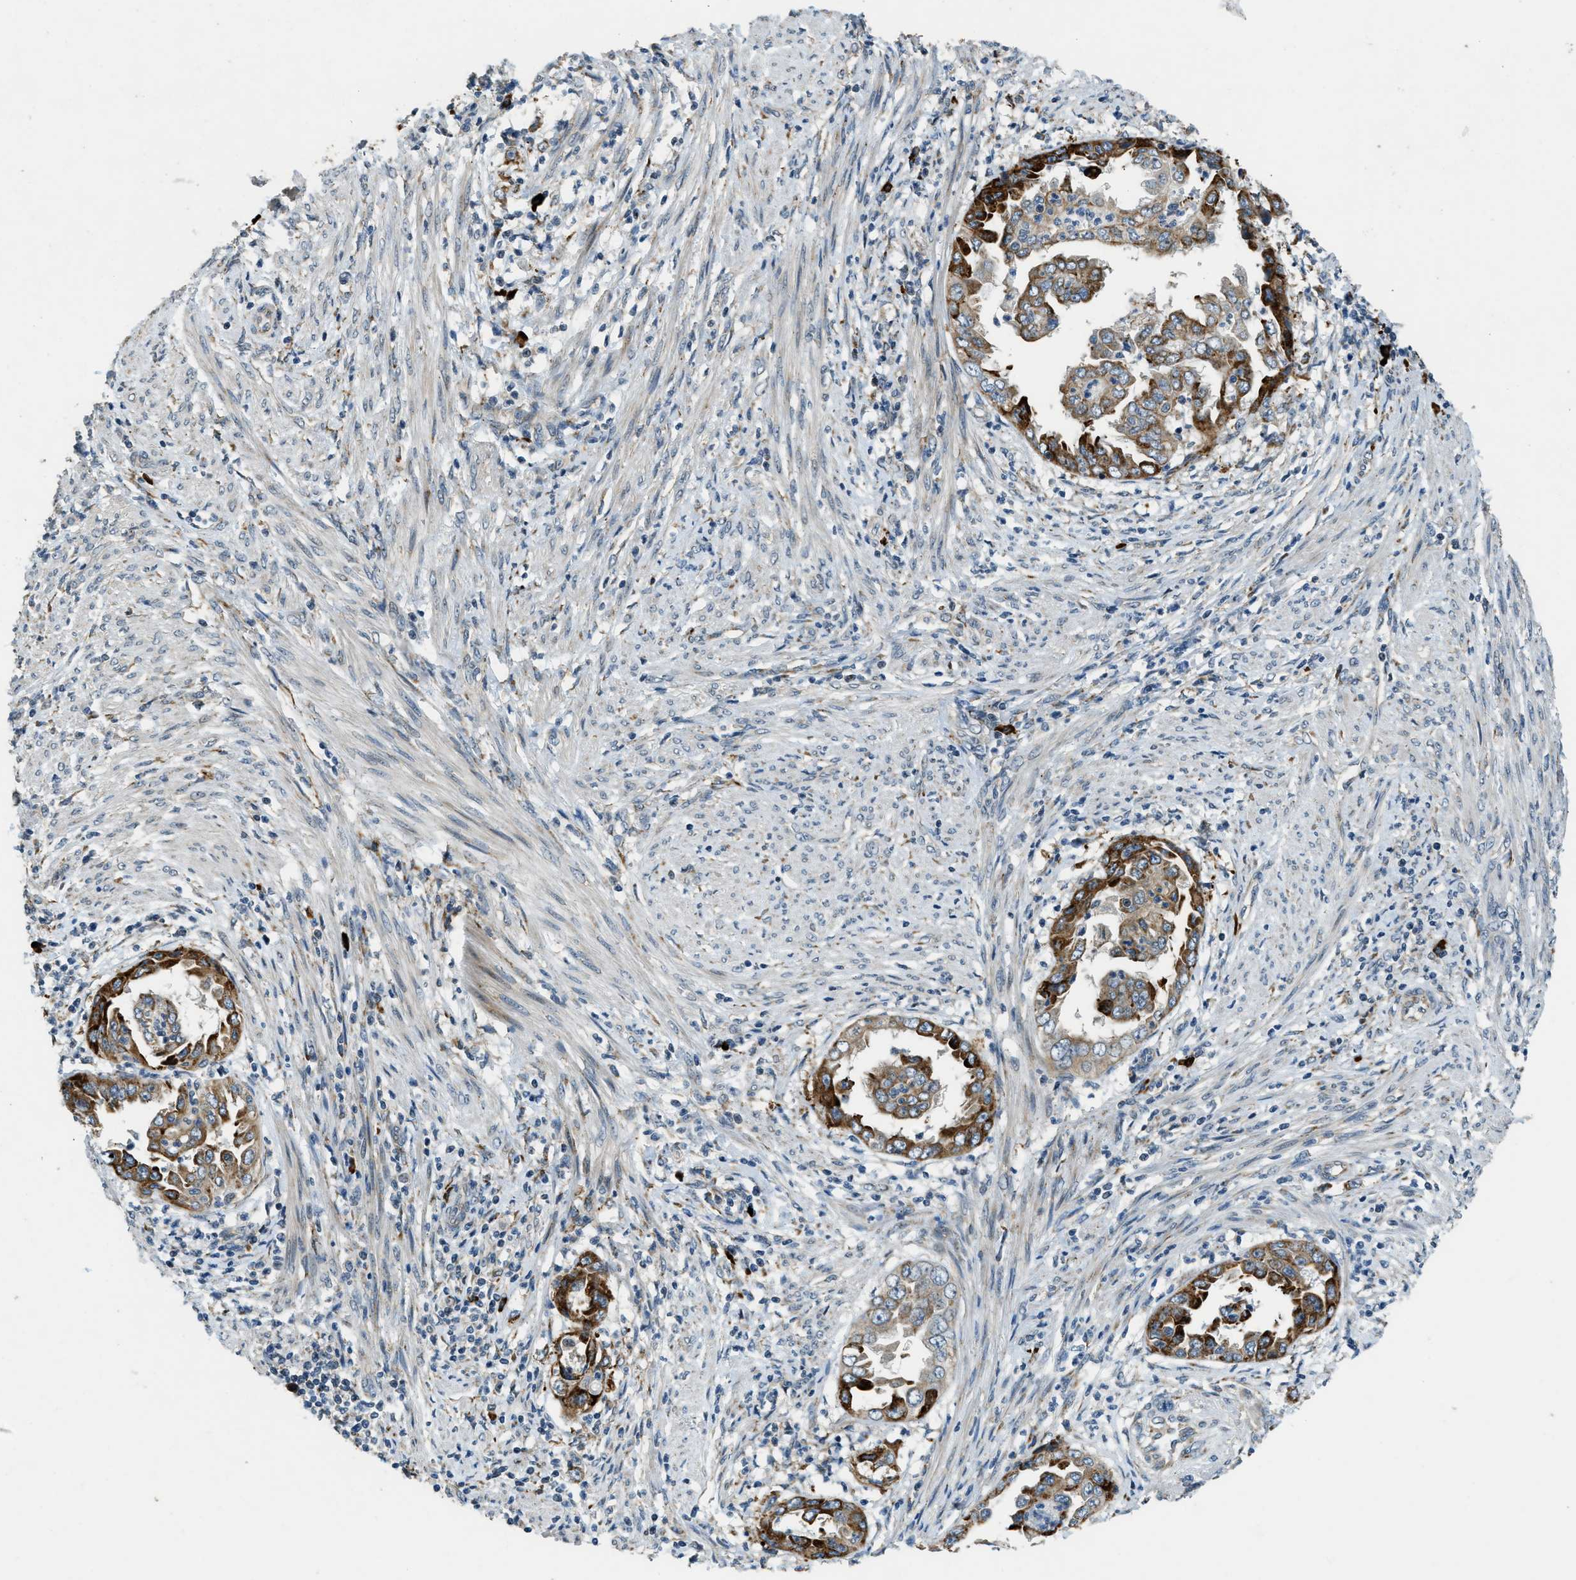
{"staining": {"intensity": "strong", "quantity": "25%-75%", "location": "cytoplasmic/membranous"}, "tissue": "endometrial cancer", "cell_type": "Tumor cells", "image_type": "cancer", "snomed": [{"axis": "morphology", "description": "Adenocarcinoma, NOS"}, {"axis": "topography", "description": "Endometrium"}], "caption": "Immunohistochemistry (DAB) staining of human endometrial cancer displays strong cytoplasmic/membranous protein expression in approximately 25%-75% of tumor cells.", "gene": "HERC2", "patient": {"sex": "female", "age": 85}}